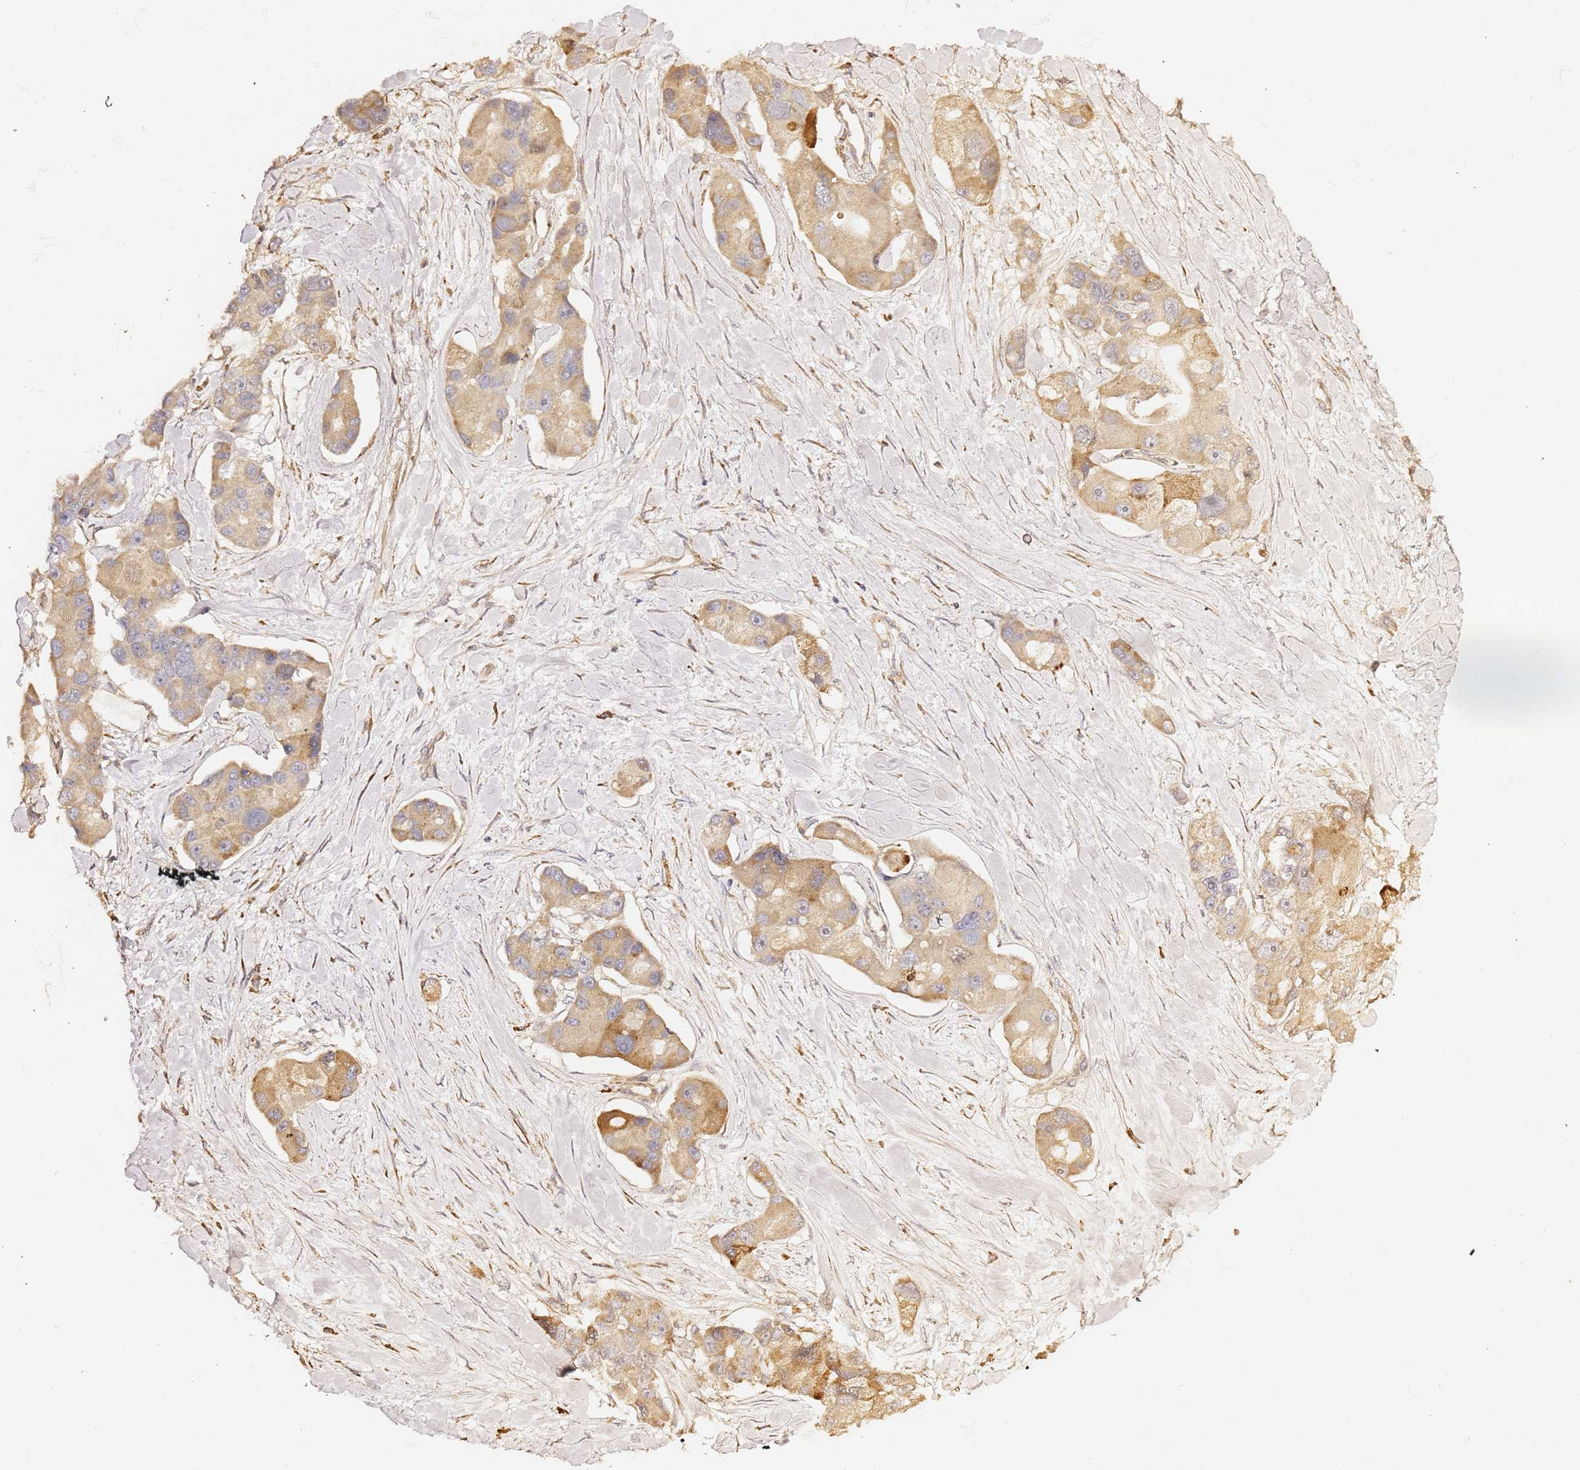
{"staining": {"intensity": "moderate", "quantity": "25%-75%", "location": "cytoplasmic/membranous"}, "tissue": "lung cancer", "cell_type": "Tumor cells", "image_type": "cancer", "snomed": [{"axis": "morphology", "description": "Adenocarcinoma, NOS"}, {"axis": "topography", "description": "Lung"}], "caption": "Tumor cells demonstrate medium levels of moderate cytoplasmic/membranous expression in approximately 25%-75% of cells in human lung cancer.", "gene": "HSD17B7", "patient": {"sex": "female", "age": 54}}